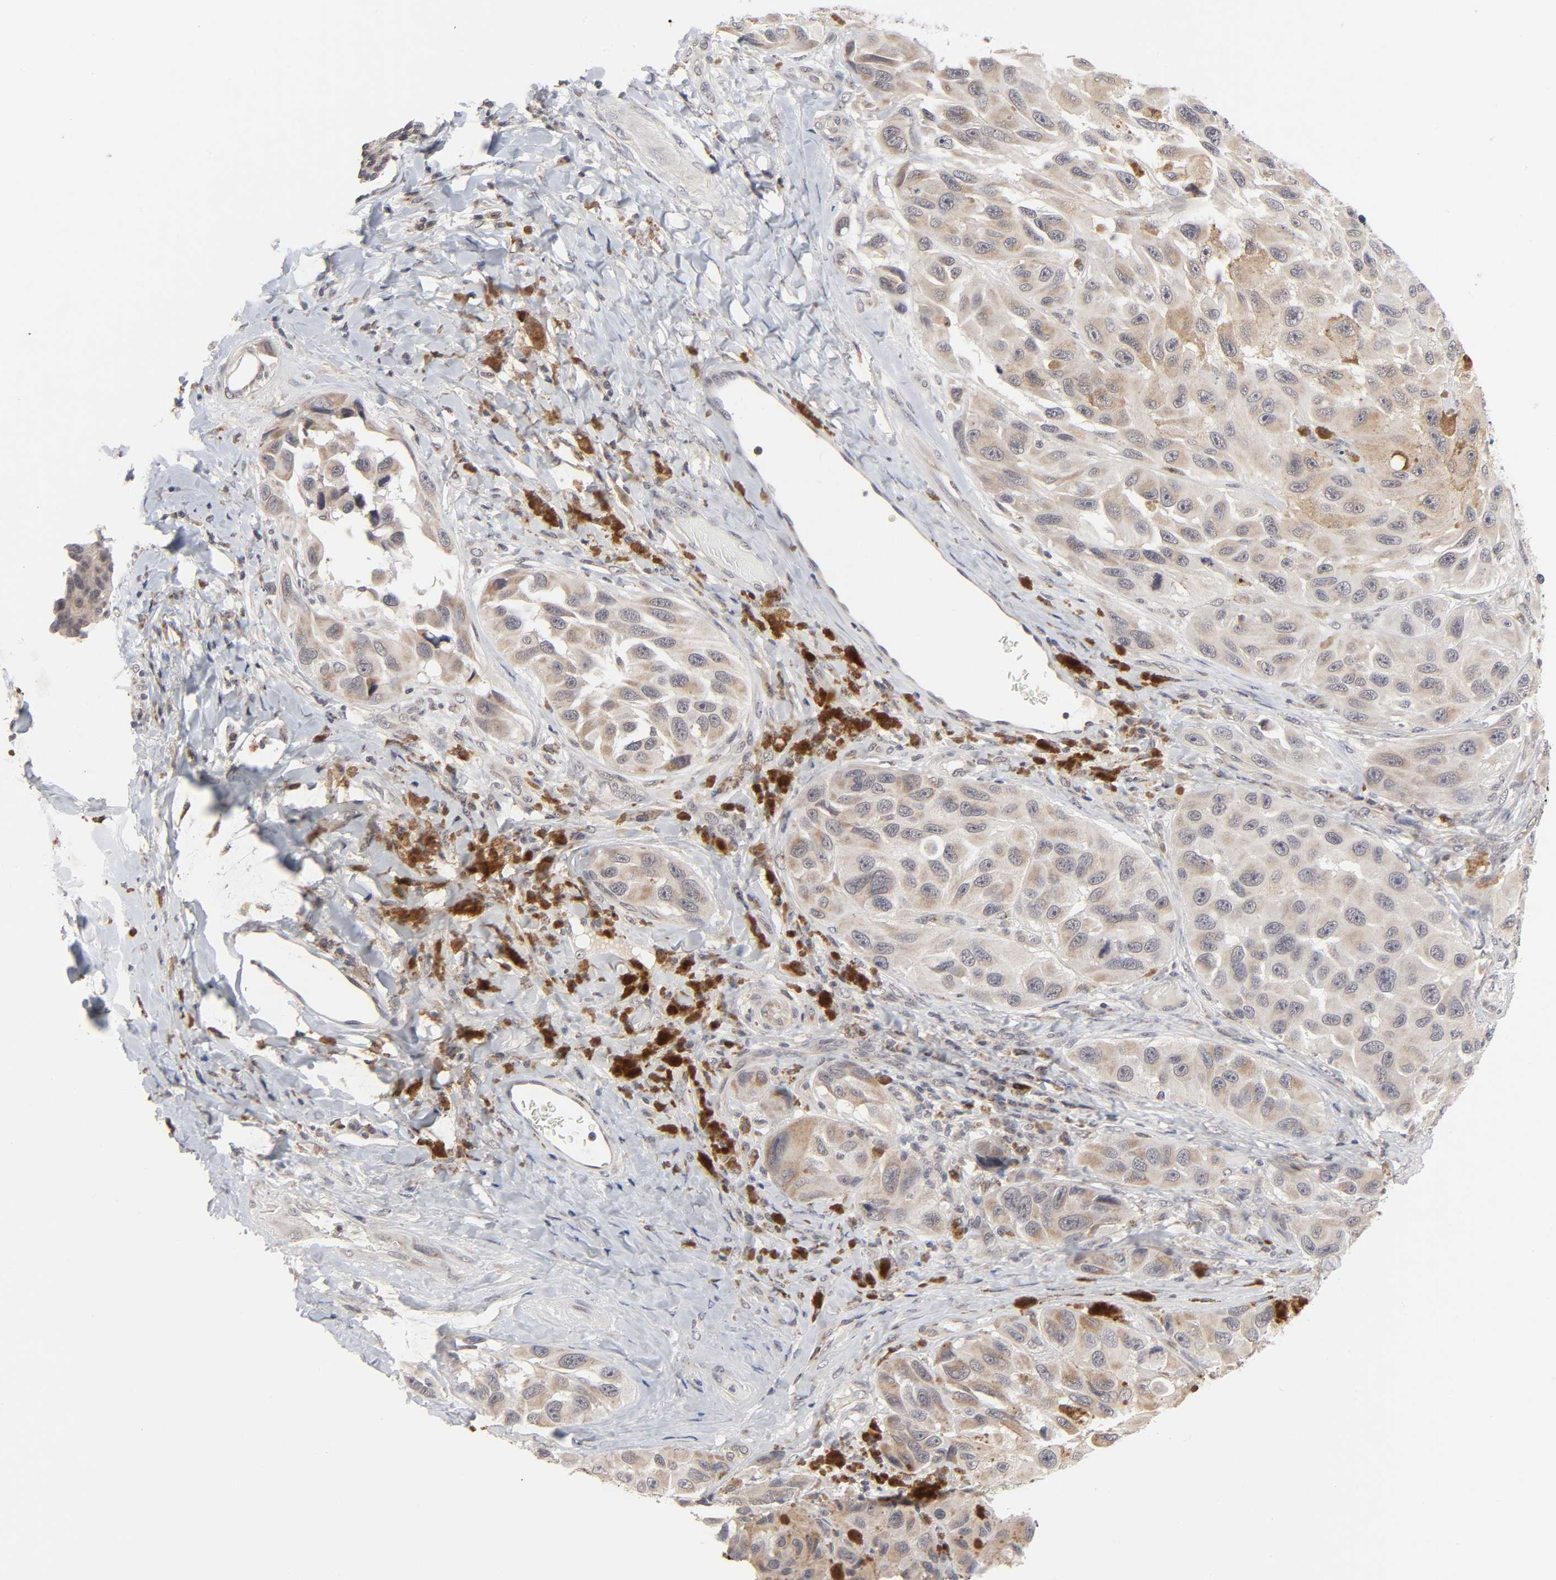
{"staining": {"intensity": "moderate", "quantity": ">75%", "location": "cytoplasmic/membranous"}, "tissue": "melanoma", "cell_type": "Tumor cells", "image_type": "cancer", "snomed": [{"axis": "morphology", "description": "Malignant melanoma, NOS"}, {"axis": "topography", "description": "Skin"}], "caption": "Moderate cytoplasmic/membranous staining for a protein is identified in approximately >75% of tumor cells of melanoma using immunohistochemistry.", "gene": "AUH", "patient": {"sex": "female", "age": 73}}